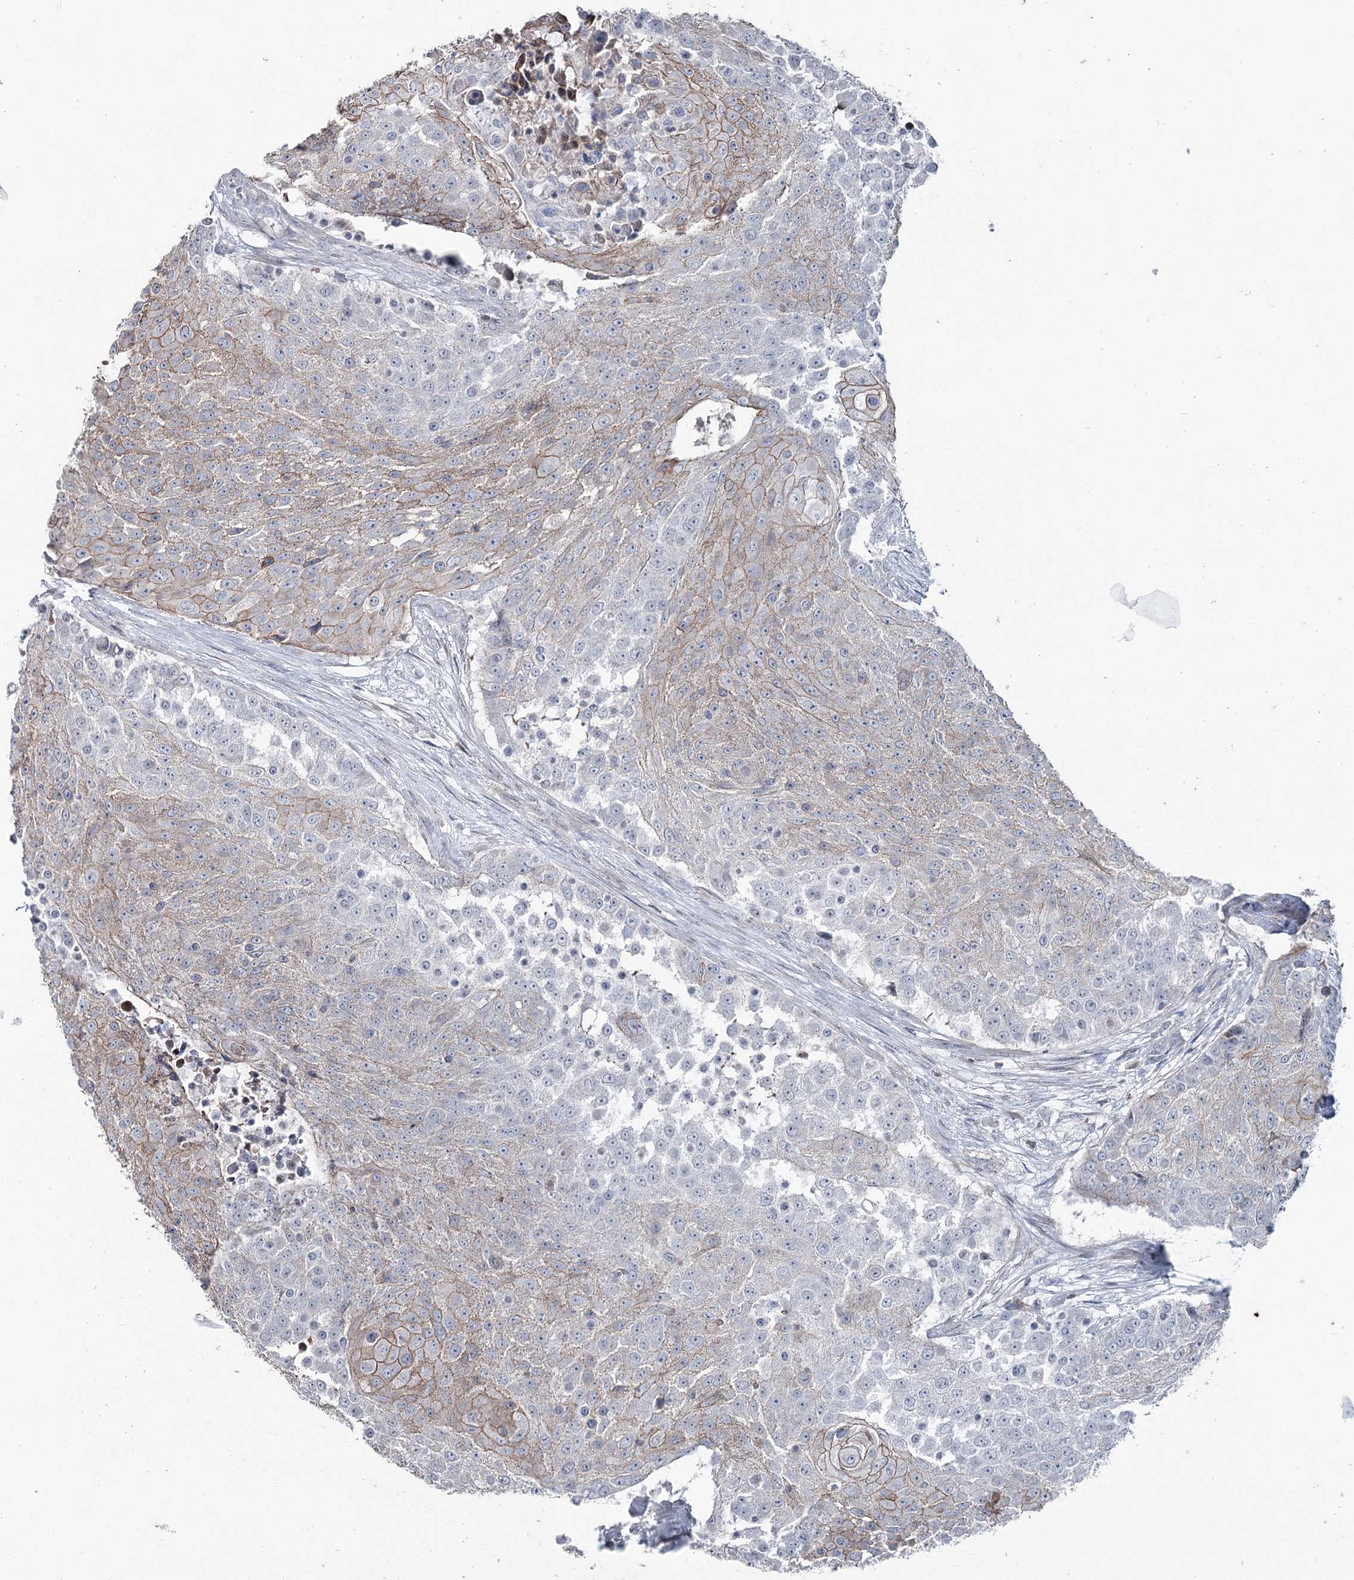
{"staining": {"intensity": "moderate", "quantity": "25%-75%", "location": "cytoplasmic/membranous"}, "tissue": "urothelial cancer", "cell_type": "Tumor cells", "image_type": "cancer", "snomed": [{"axis": "morphology", "description": "Urothelial carcinoma, High grade"}, {"axis": "topography", "description": "Urinary bladder"}], "caption": "Protein expression analysis of high-grade urothelial carcinoma shows moderate cytoplasmic/membranous staining in approximately 25%-75% of tumor cells.", "gene": "FAM120B", "patient": {"sex": "female", "age": 63}}